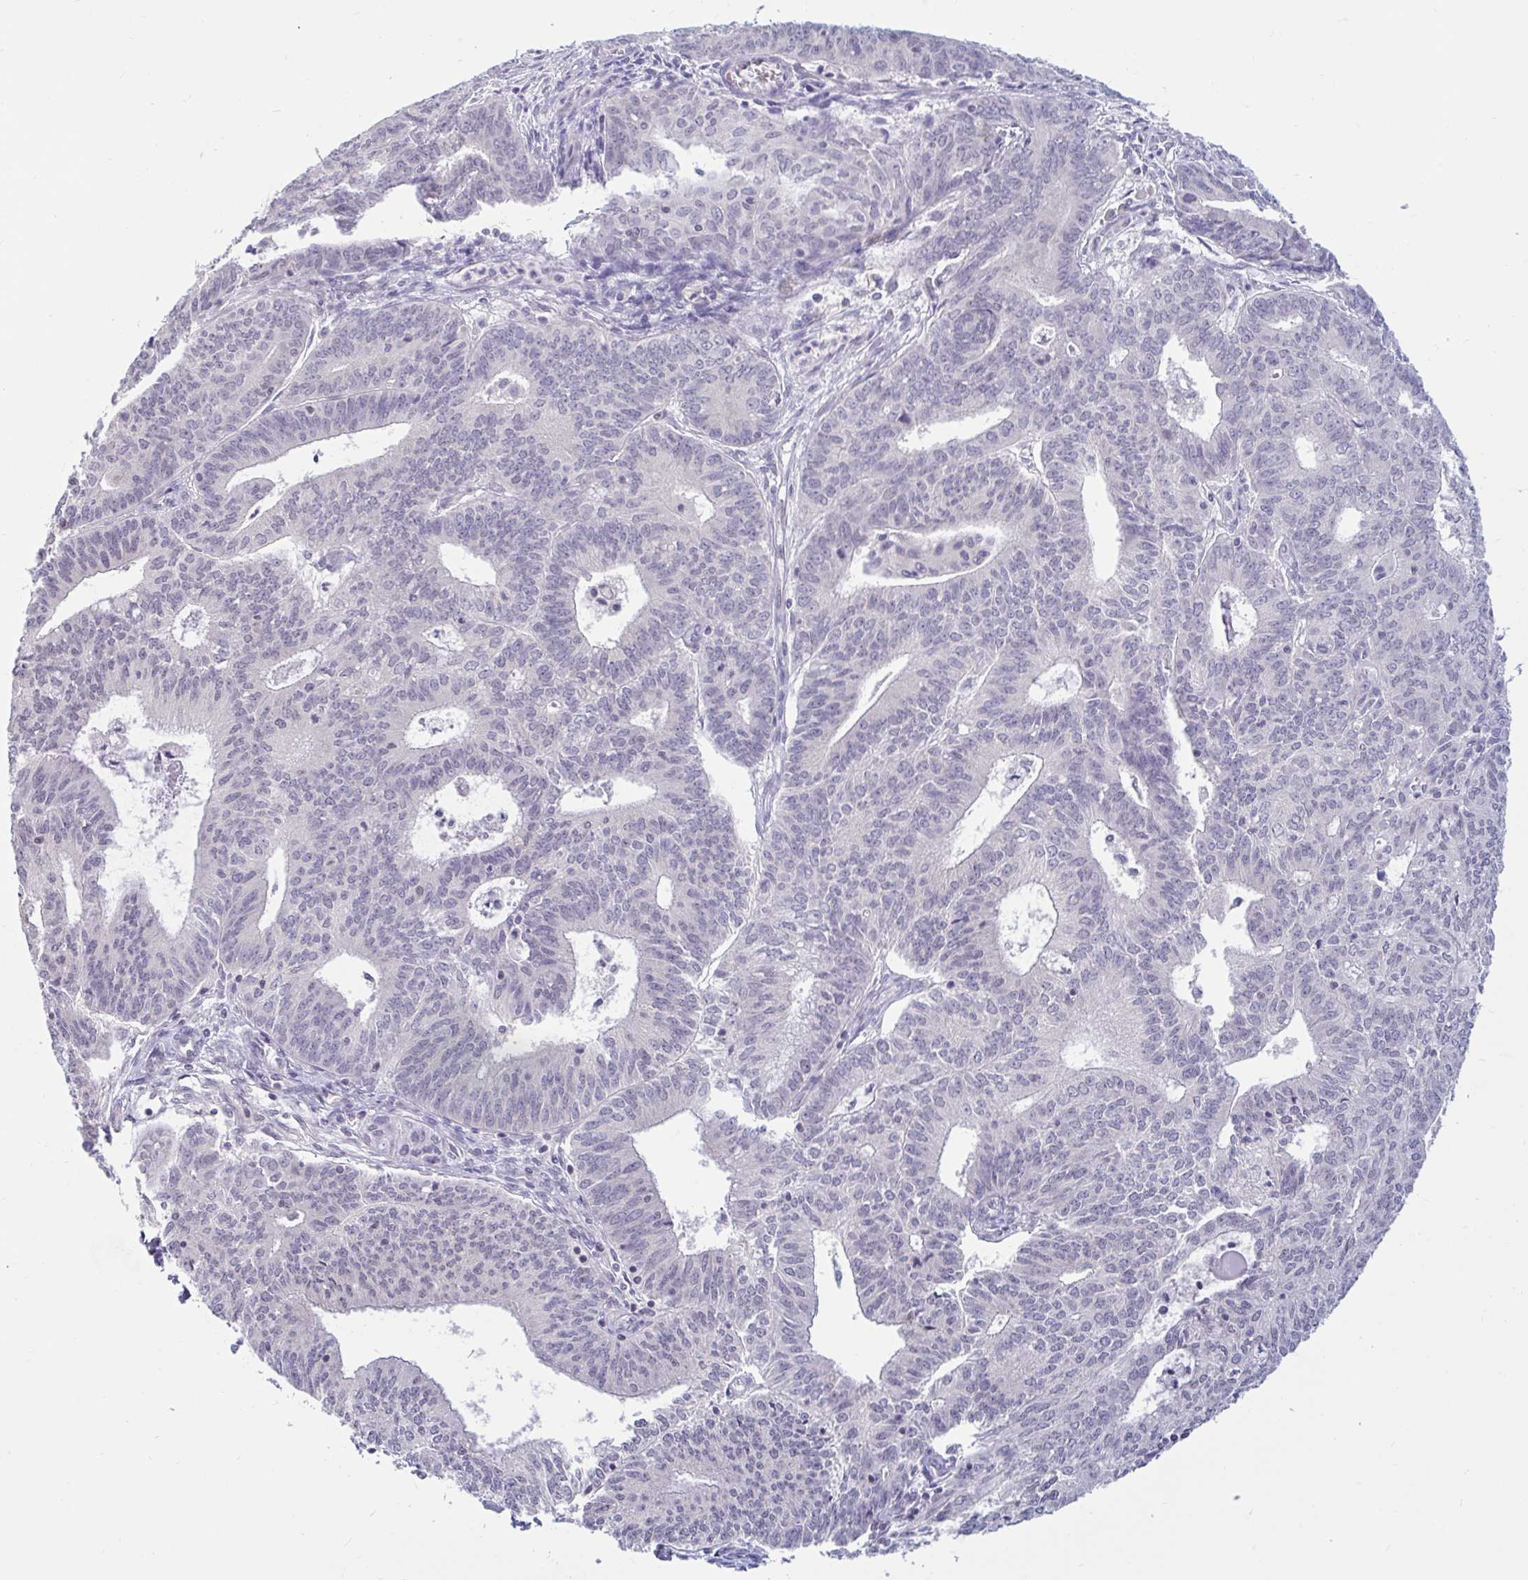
{"staining": {"intensity": "negative", "quantity": "none", "location": "none"}, "tissue": "endometrial cancer", "cell_type": "Tumor cells", "image_type": "cancer", "snomed": [{"axis": "morphology", "description": "Adenocarcinoma, NOS"}, {"axis": "topography", "description": "Endometrium"}], "caption": "IHC photomicrograph of neoplastic tissue: endometrial cancer (adenocarcinoma) stained with DAB demonstrates no significant protein expression in tumor cells.", "gene": "ARPP19", "patient": {"sex": "female", "age": 61}}